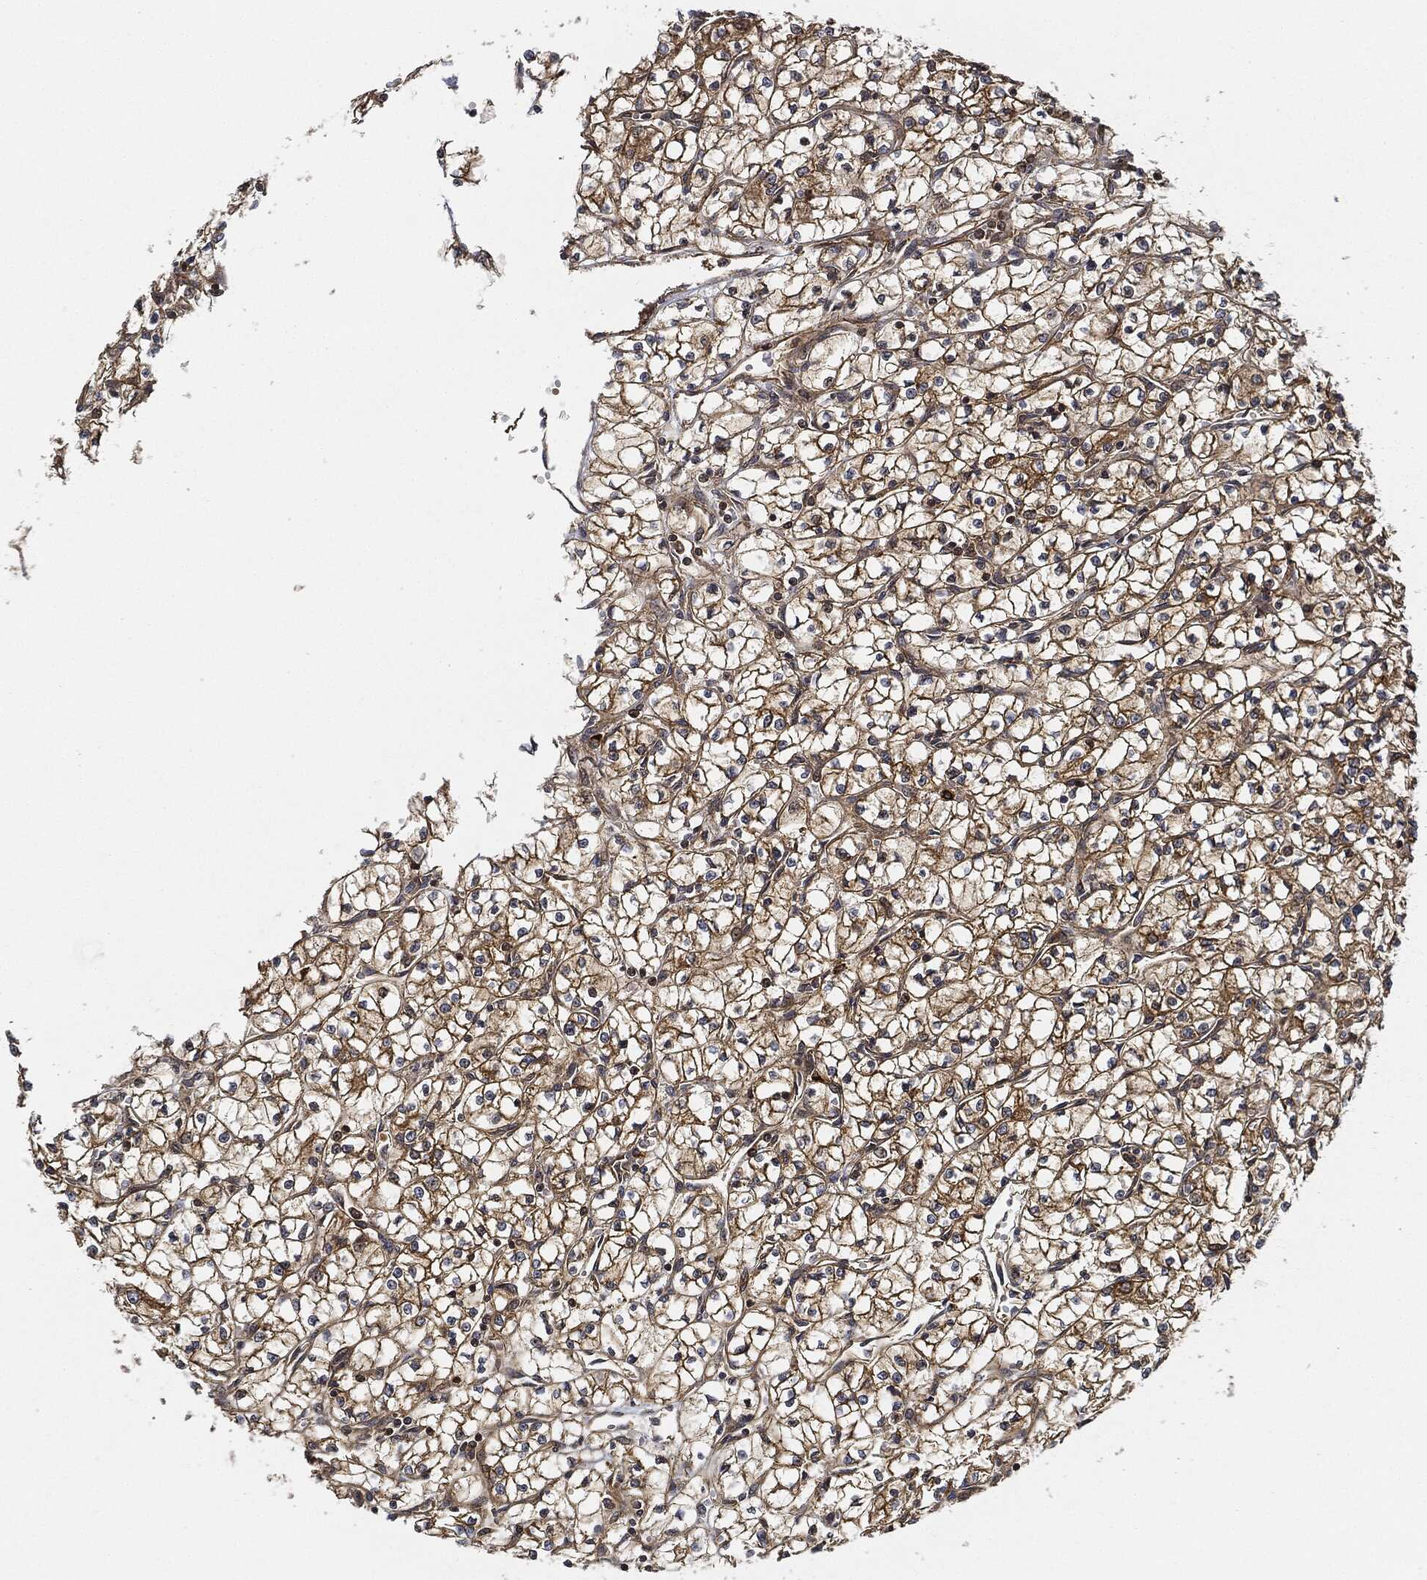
{"staining": {"intensity": "strong", "quantity": "25%-75%", "location": "cytoplasmic/membranous"}, "tissue": "renal cancer", "cell_type": "Tumor cells", "image_type": "cancer", "snomed": [{"axis": "morphology", "description": "Adenocarcinoma, NOS"}, {"axis": "topography", "description": "Kidney"}], "caption": "Tumor cells demonstrate high levels of strong cytoplasmic/membranous positivity in about 25%-75% of cells in renal adenocarcinoma.", "gene": "MAP3K3", "patient": {"sex": "female", "age": 64}}